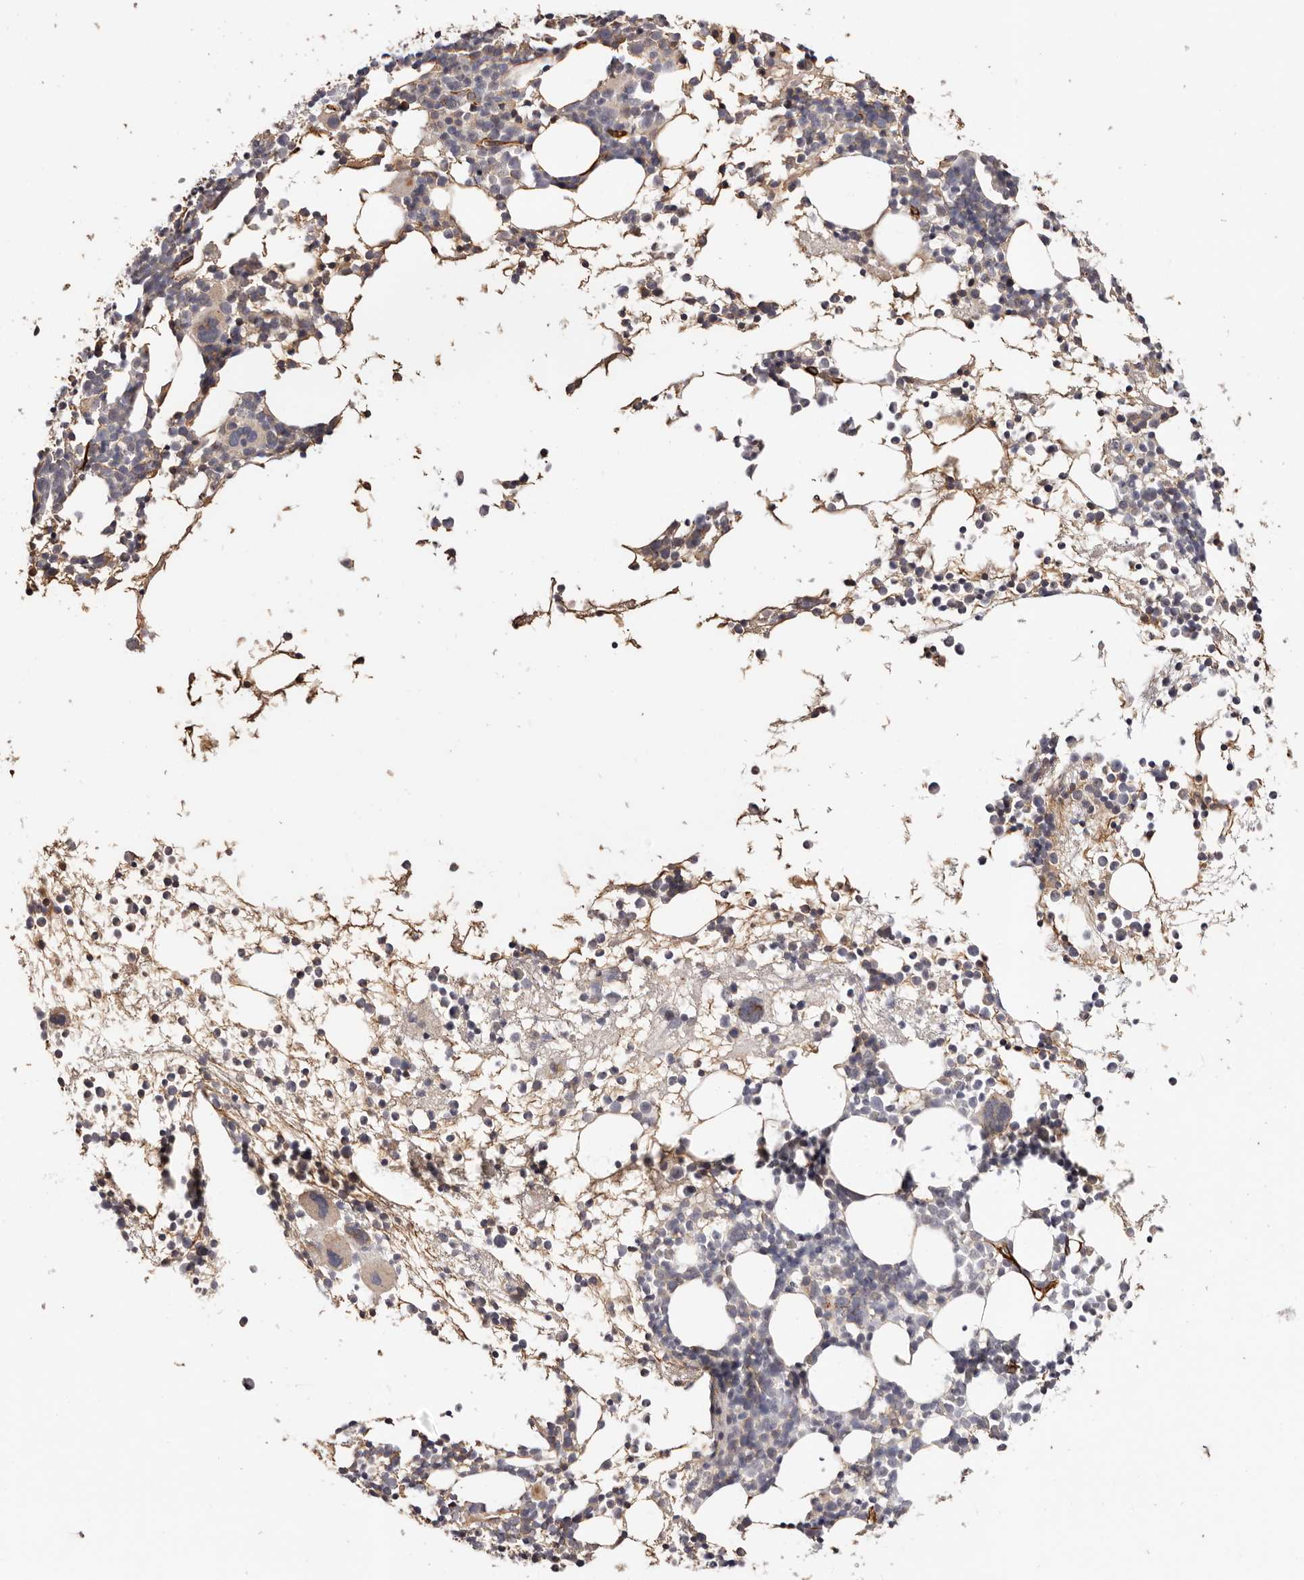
{"staining": {"intensity": "weak", "quantity": "<25%", "location": "cytoplasmic/membranous"}, "tissue": "bone marrow", "cell_type": "Hematopoietic cells", "image_type": "normal", "snomed": [{"axis": "morphology", "description": "Normal tissue, NOS"}, {"axis": "topography", "description": "Bone marrow"}], "caption": "Protein analysis of unremarkable bone marrow shows no significant positivity in hematopoietic cells. (Brightfield microscopy of DAB IHC at high magnification).", "gene": "ZNF557", "patient": {"sex": "female", "age": 57}}